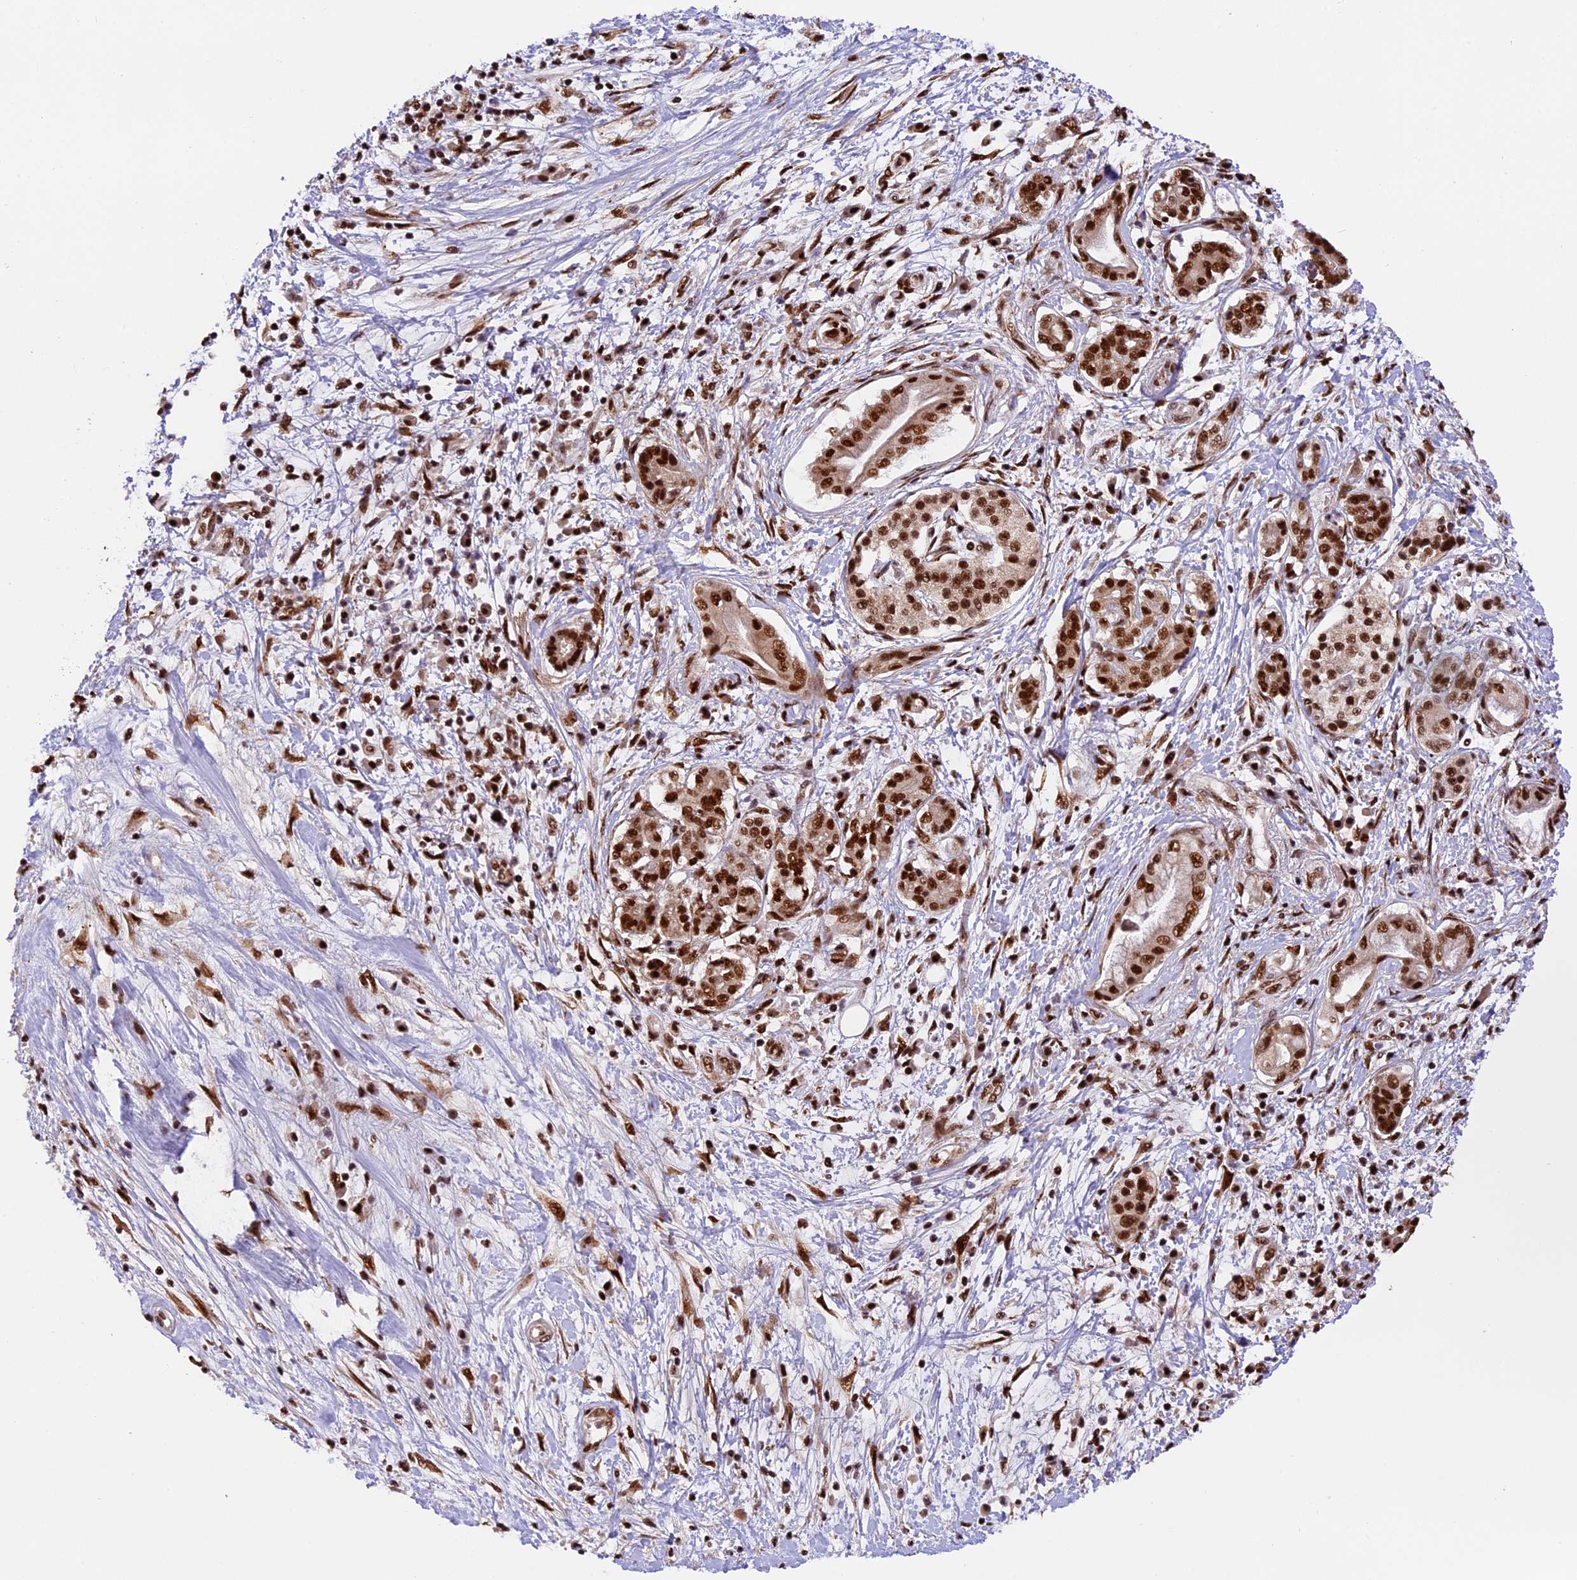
{"staining": {"intensity": "strong", "quantity": ">75%", "location": "nuclear"}, "tissue": "pancreatic cancer", "cell_type": "Tumor cells", "image_type": "cancer", "snomed": [{"axis": "morphology", "description": "Adenocarcinoma, NOS"}, {"axis": "topography", "description": "Pancreas"}], "caption": "This is an image of IHC staining of pancreatic cancer (adenocarcinoma), which shows strong staining in the nuclear of tumor cells.", "gene": "RAMAC", "patient": {"sex": "female", "age": 73}}